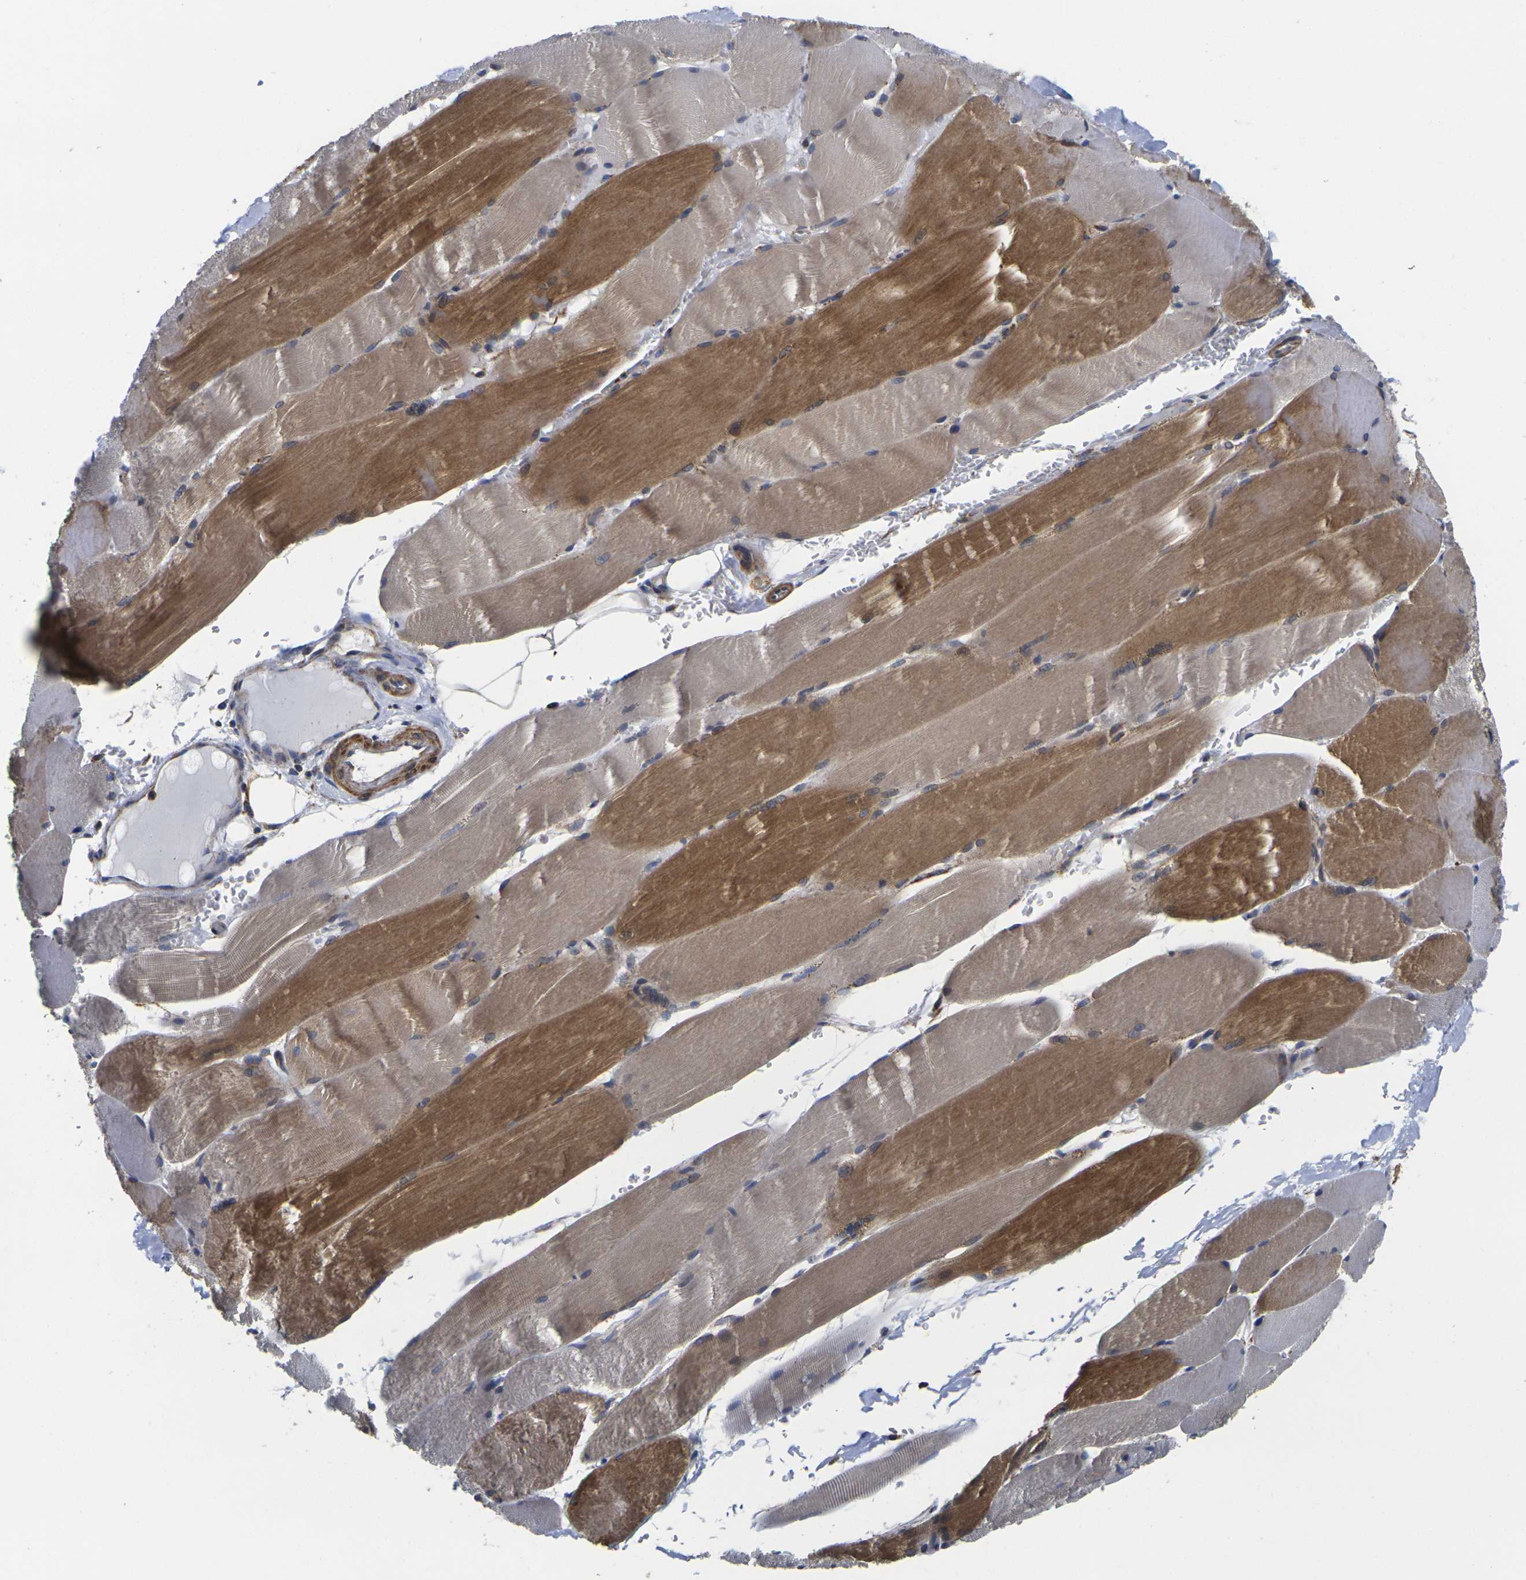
{"staining": {"intensity": "moderate", "quantity": ">75%", "location": "cytoplasmic/membranous"}, "tissue": "skeletal muscle", "cell_type": "Myocytes", "image_type": "normal", "snomed": [{"axis": "morphology", "description": "Normal tissue, NOS"}, {"axis": "topography", "description": "Skin"}, {"axis": "topography", "description": "Skeletal muscle"}], "caption": "High-power microscopy captured an immunohistochemistry image of normal skeletal muscle, revealing moderate cytoplasmic/membranous positivity in about >75% of myocytes. (Brightfield microscopy of DAB IHC at high magnification).", "gene": "P2RY11", "patient": {"sex": "male", "age": 83}}